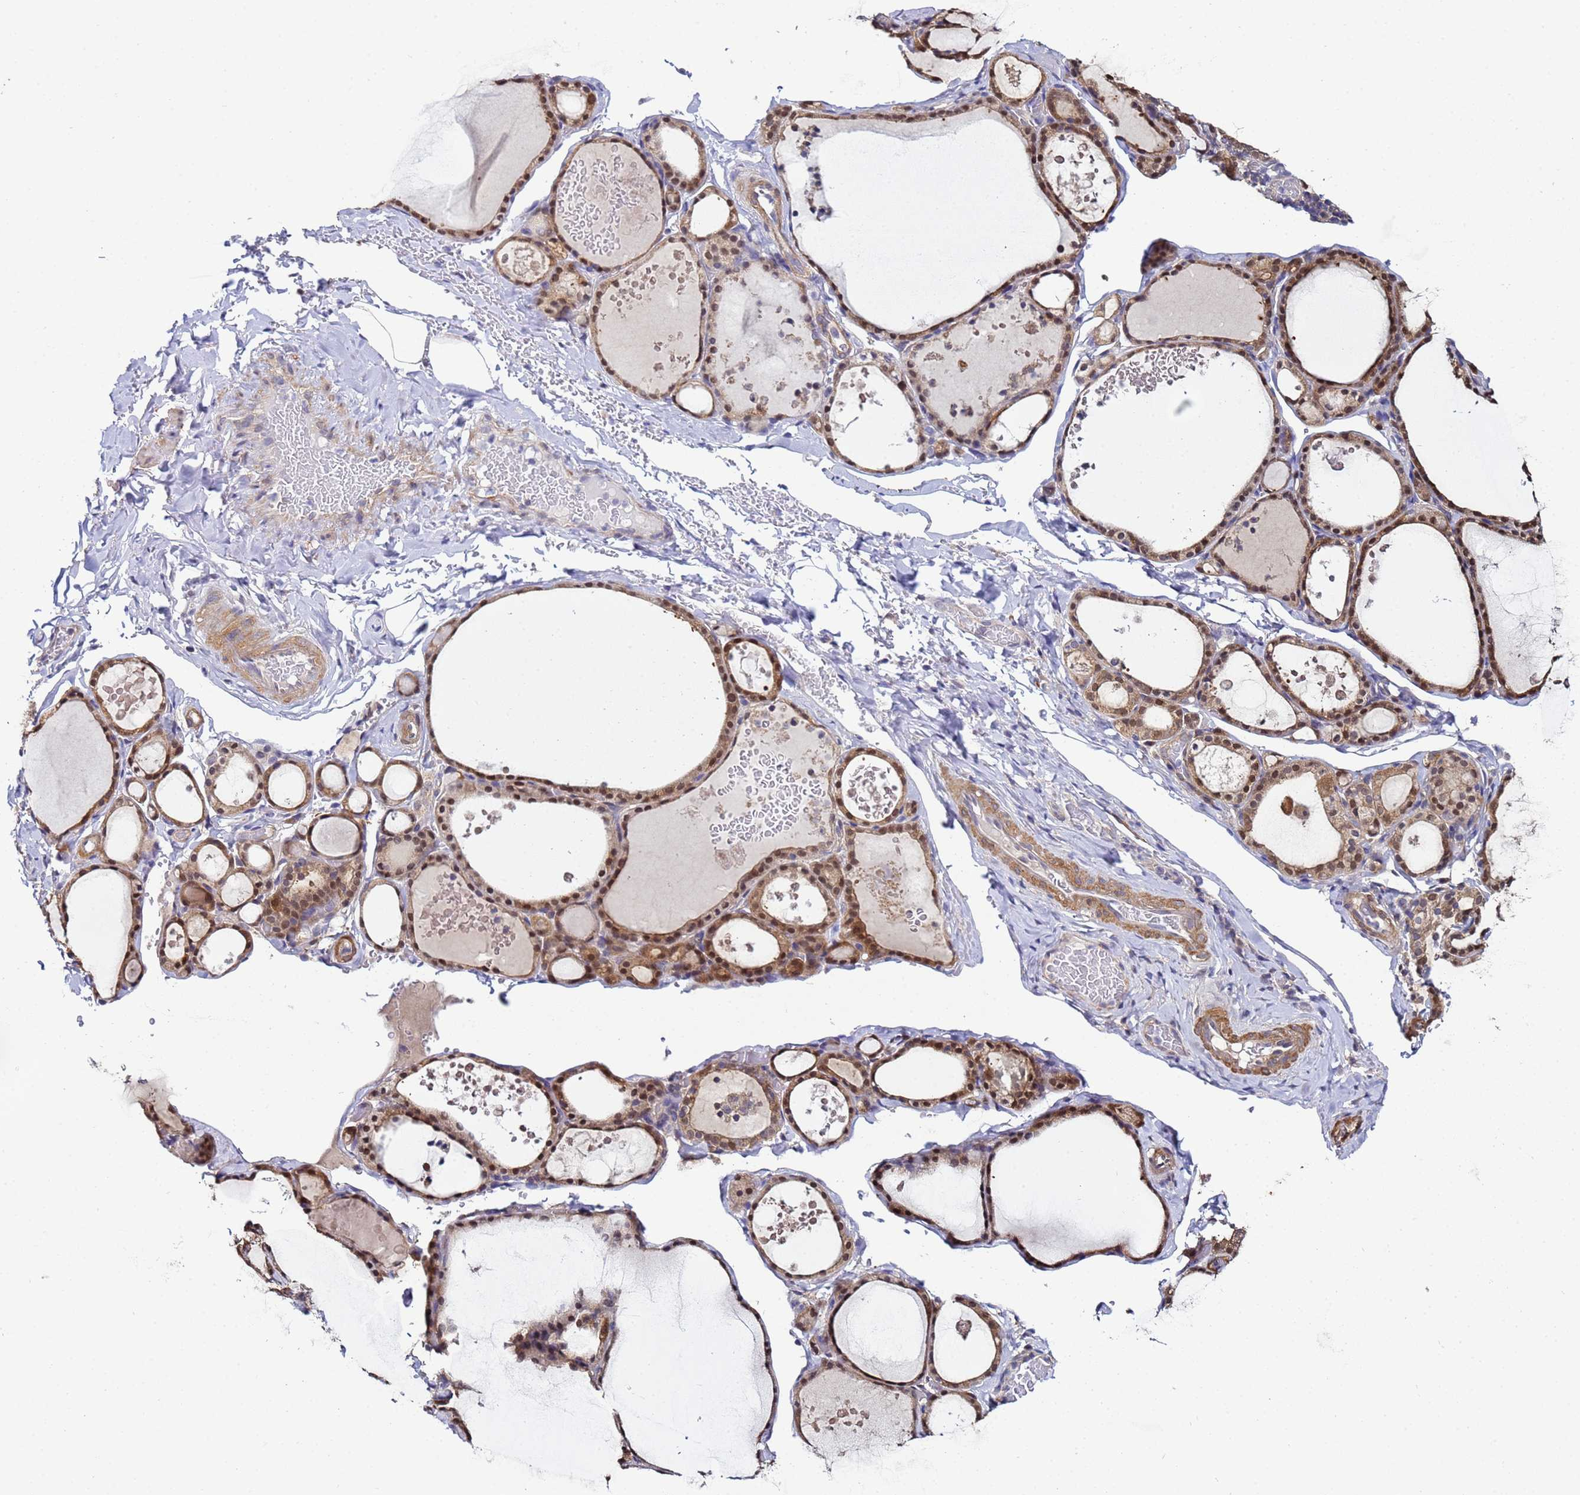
{"staining": {"intensity": "moderate", "quantity": ">75%", "location": "cytoplasmic/membranous,nuclear"}, "tissue": "thyroid gland", "cell_type": "Glandular cells", "image_type": "normal", "snomed": [{"axis": "morphology", "description": "Normal tissue, NOS"}, {"axis": "topography", "description": "Thyroid gland"}], "caption": "The histopathology image demonstrates immunohistochemical staining of normal thyroid gland. There is moderate cytoplasmic/membranous,nuclear positivity is present in about >75% of glandular cells.", "gene": "NAXE", "patient": {"sex": "male", "age": 56}}